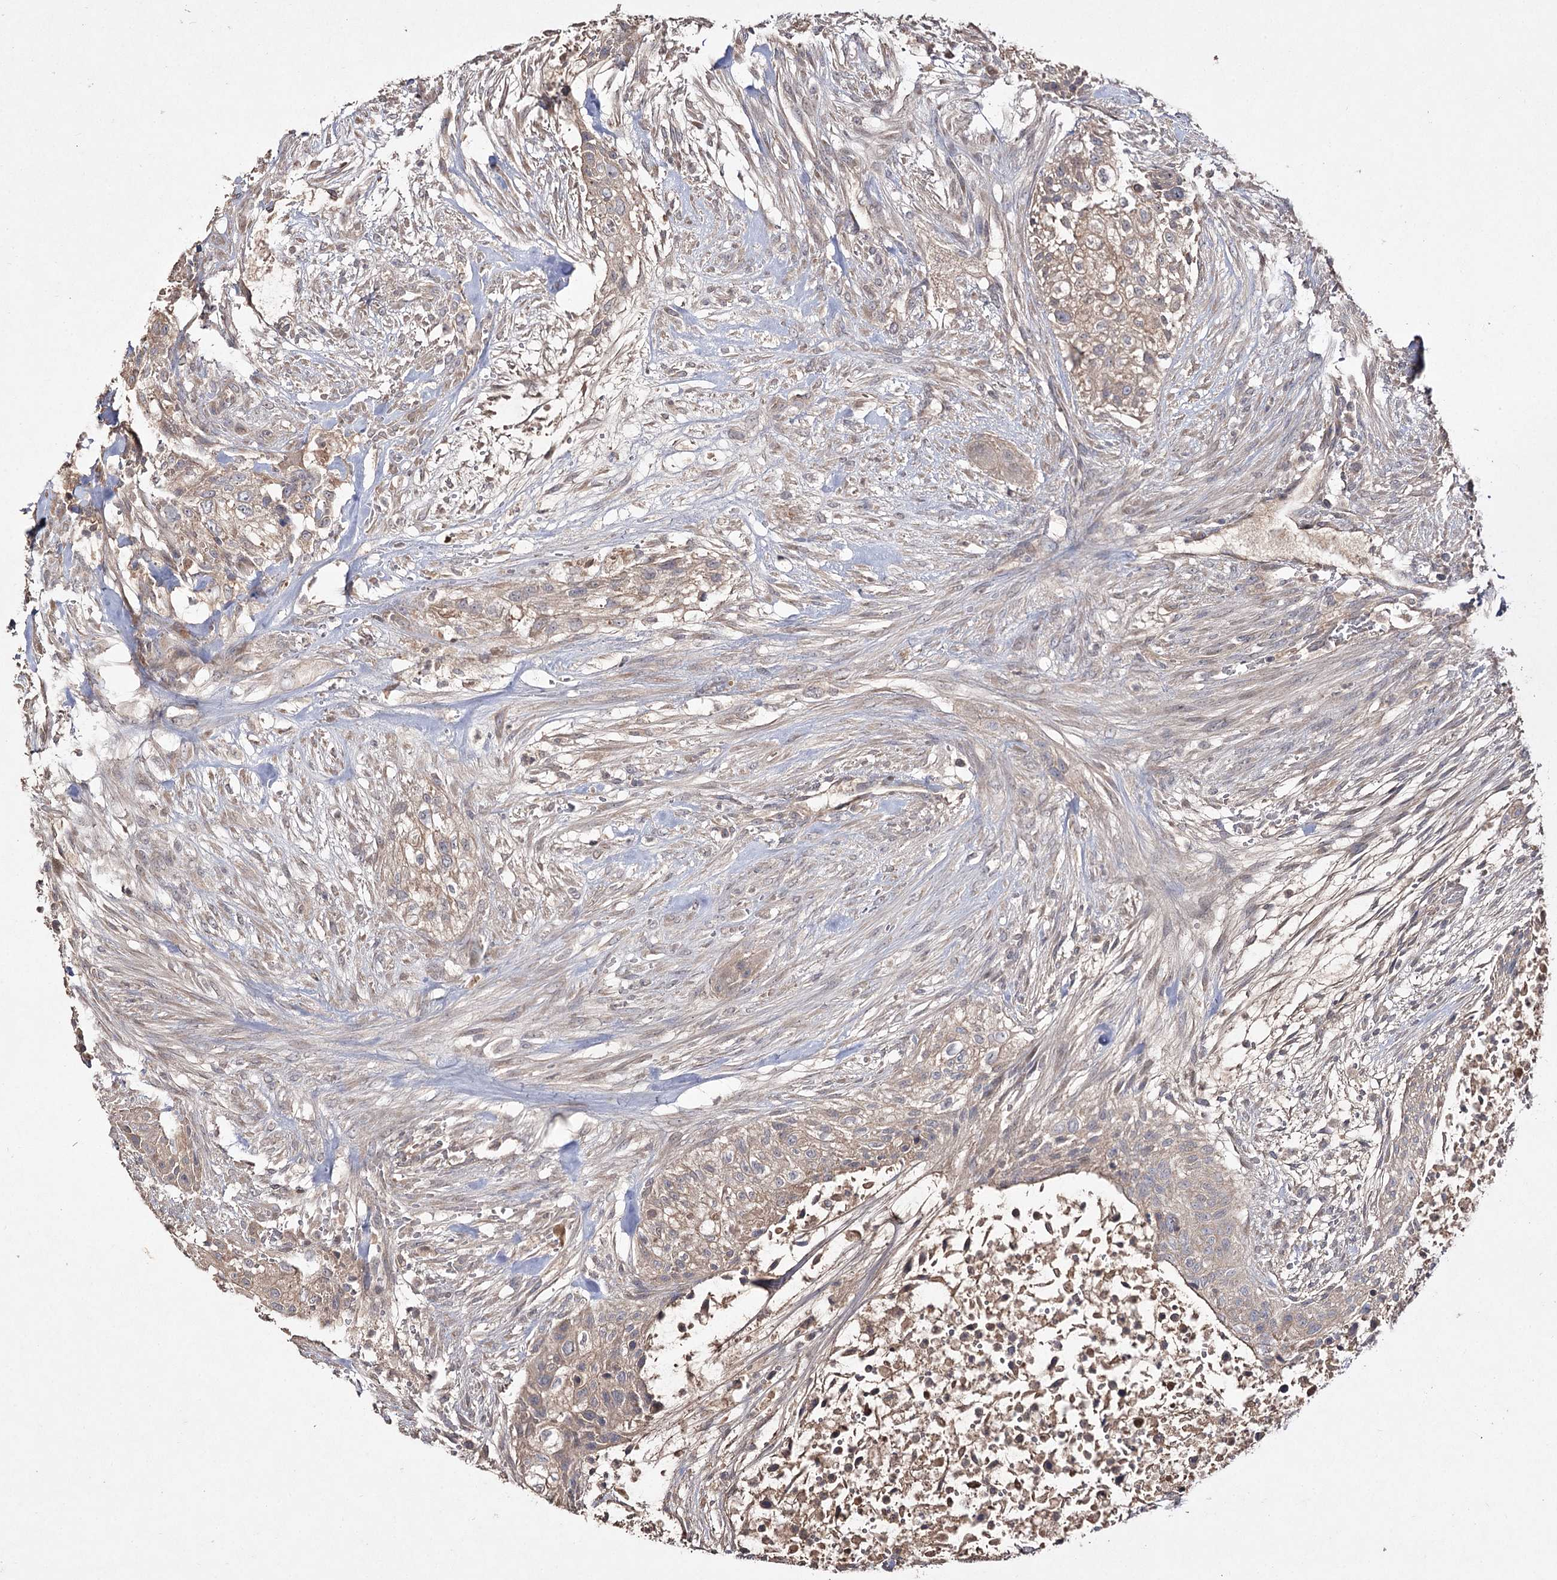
{"staining": {"intensity": "weak", "quantity": ">75%", "location": "cytoplasmic/membranous"}, "tissue": "urothelial cancer", "cell_type": "Tumor cells", "image_type": "cancer", "snomed": [{"axis": "morphology", "description": "Urothelial carcinoma, High grade"}, {"axis": "topography", "description": "Urinary bladder"}], "caption": "Brown immunohistochemical staining in urothelial carcinoma (high-grade) reveals weak cytoplasmic/membranous staining in approximately >75% of tumor cells.", "gene": "FANCL", "patient": {"sex": "male", "age": 35}}